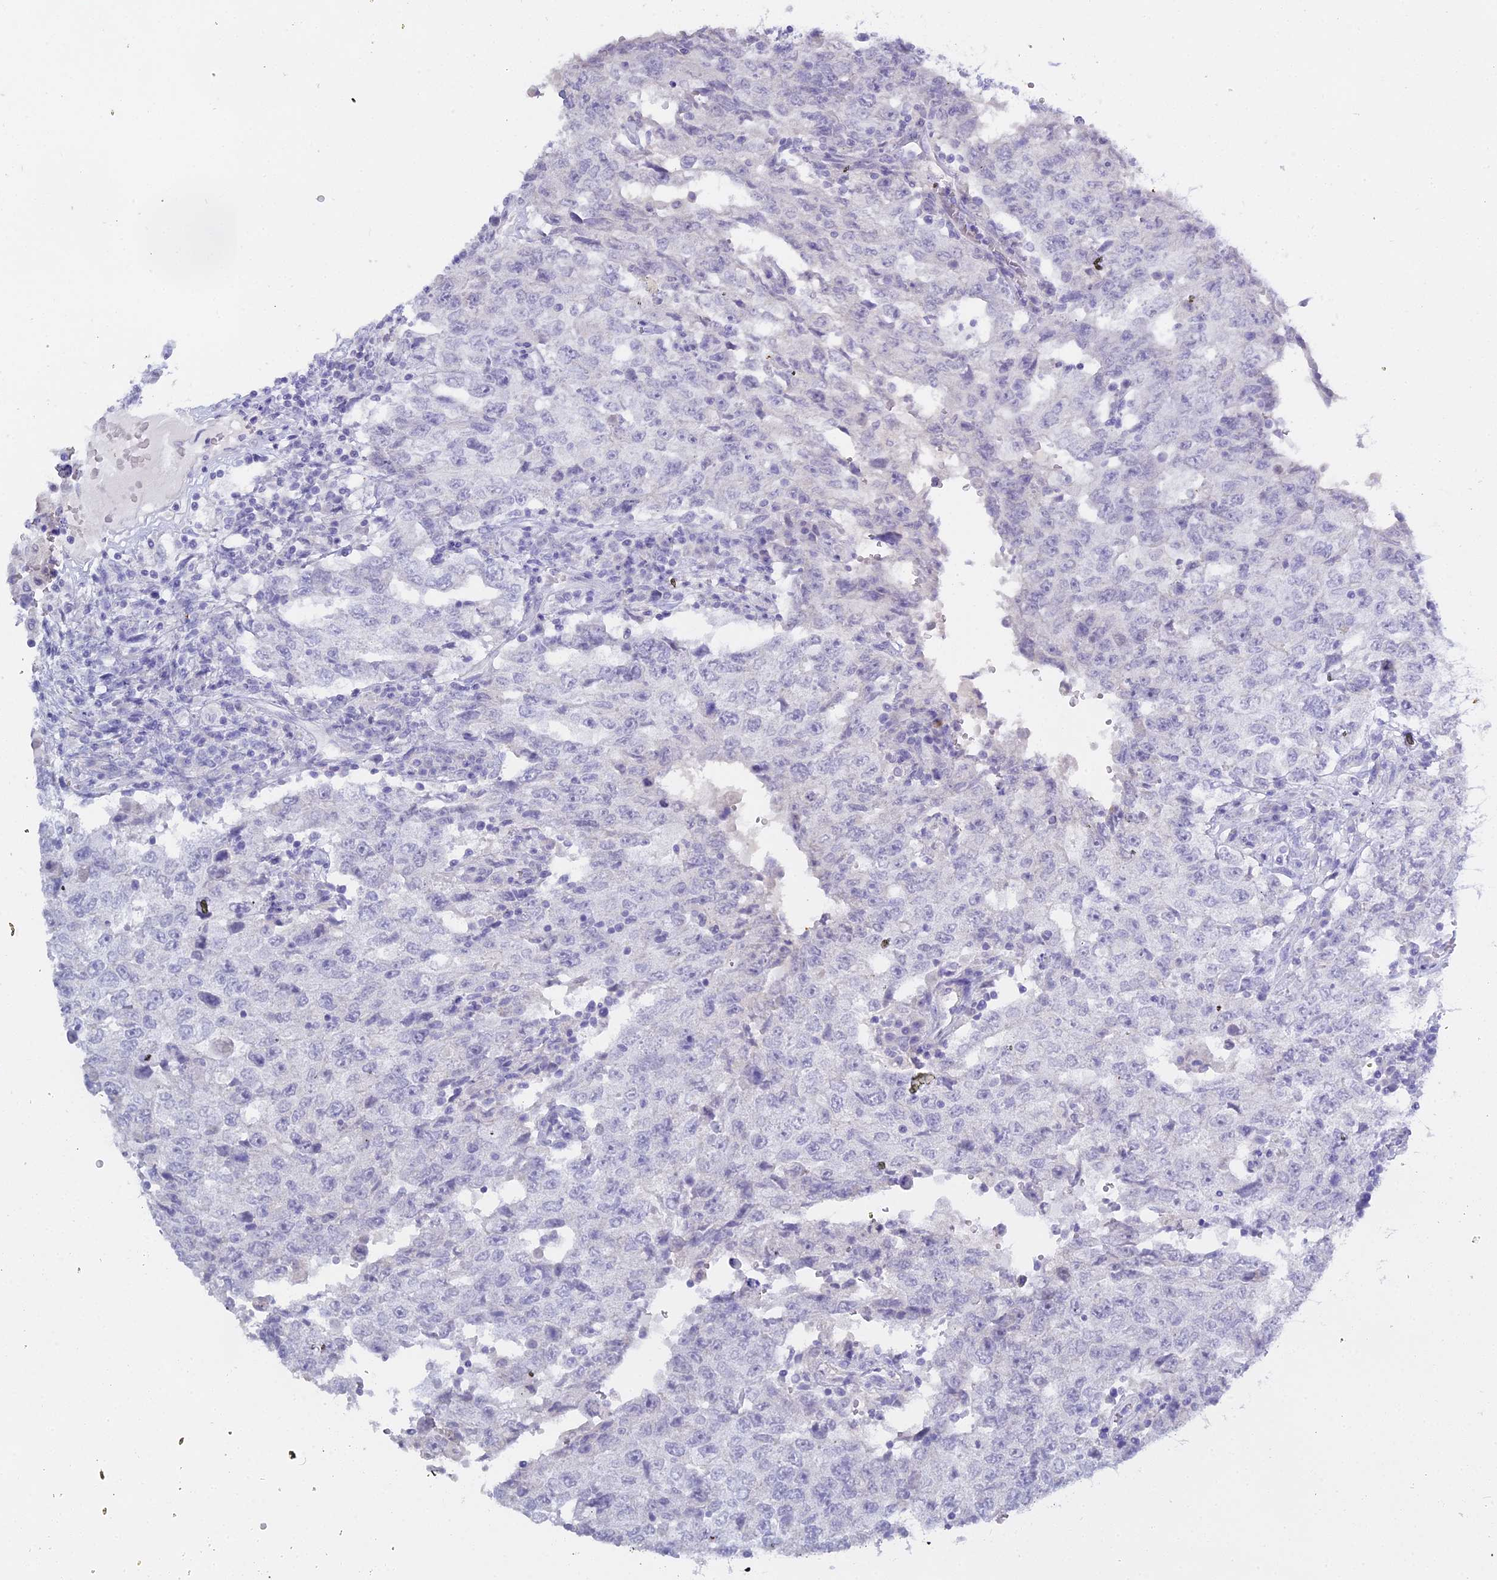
{"staining": {"intensity": "negative", "quantity": "none", "location": "none"}, "tissue": "testis cancer", "cell_type": "Tumor cells", "image_type": "cancer", "snomed": [{"axis": "morphology", "description": "Carcinoma, Embryonal, NOS"}, {"axis": "topography", "description": "Testis"}], "caption": "Immunohistochemistry micrograph of neoplastic tissue: testis cancer stained with DAB shows no significant protein staining in tumor cells.", "gene": "S100A7", "patient": {"sex": "male", "age": 26}}